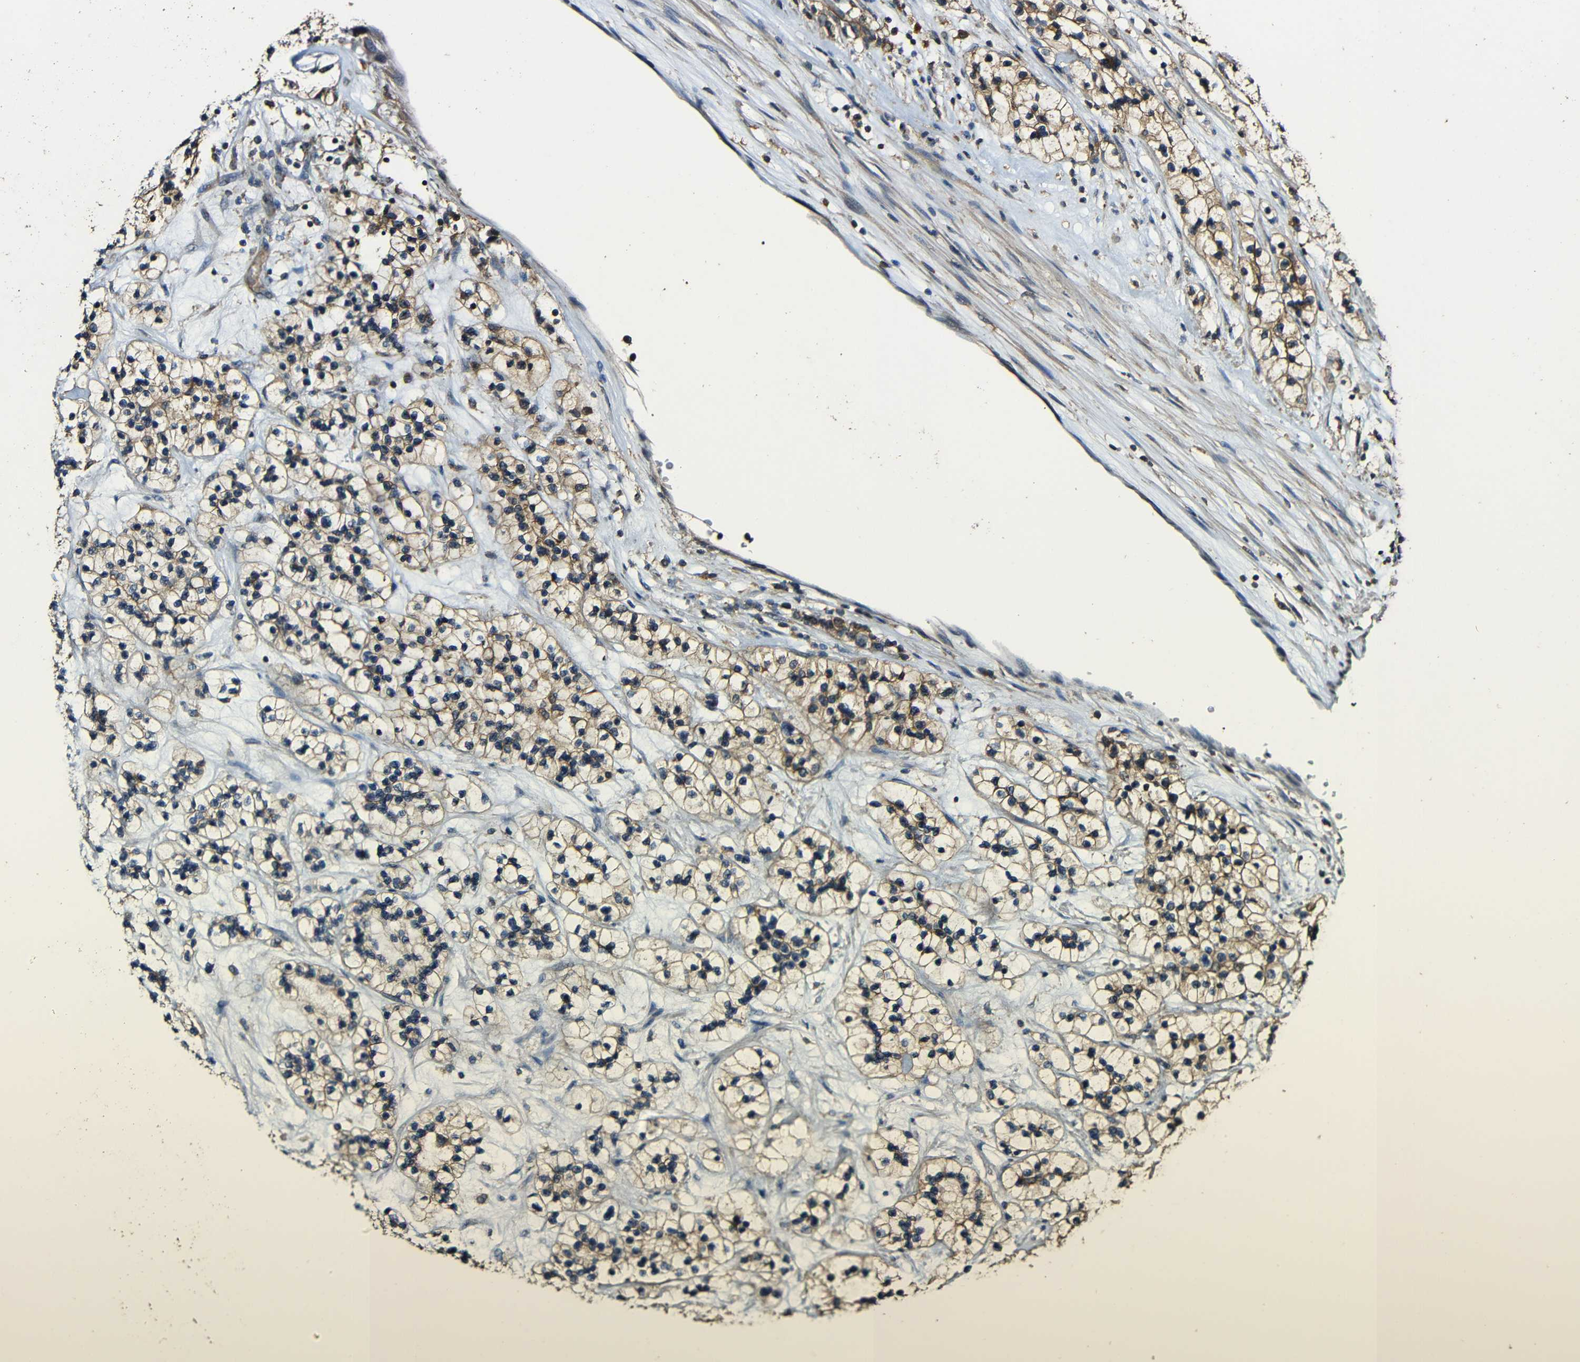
{"staining": {"intensity": "moderate", "quantity": ">75%", "location": "cytoplasmic/membranous"}, "tissue": "renal cancer", "cell_type": "Tumor cells", "image_type": "cancer", "snomed": [{"axis": "morphology", "description": "Adenocarcinoma, NOS"}, {"axis": "topography", "description": "Kidney"}], "caption": "Tumor cells display moderate cytoplasmic/membranous staining in about >75% of cells in renal adenocarcinoma.", "gene": "CASP8", "patient": {"sex": "female", "age": 57}}